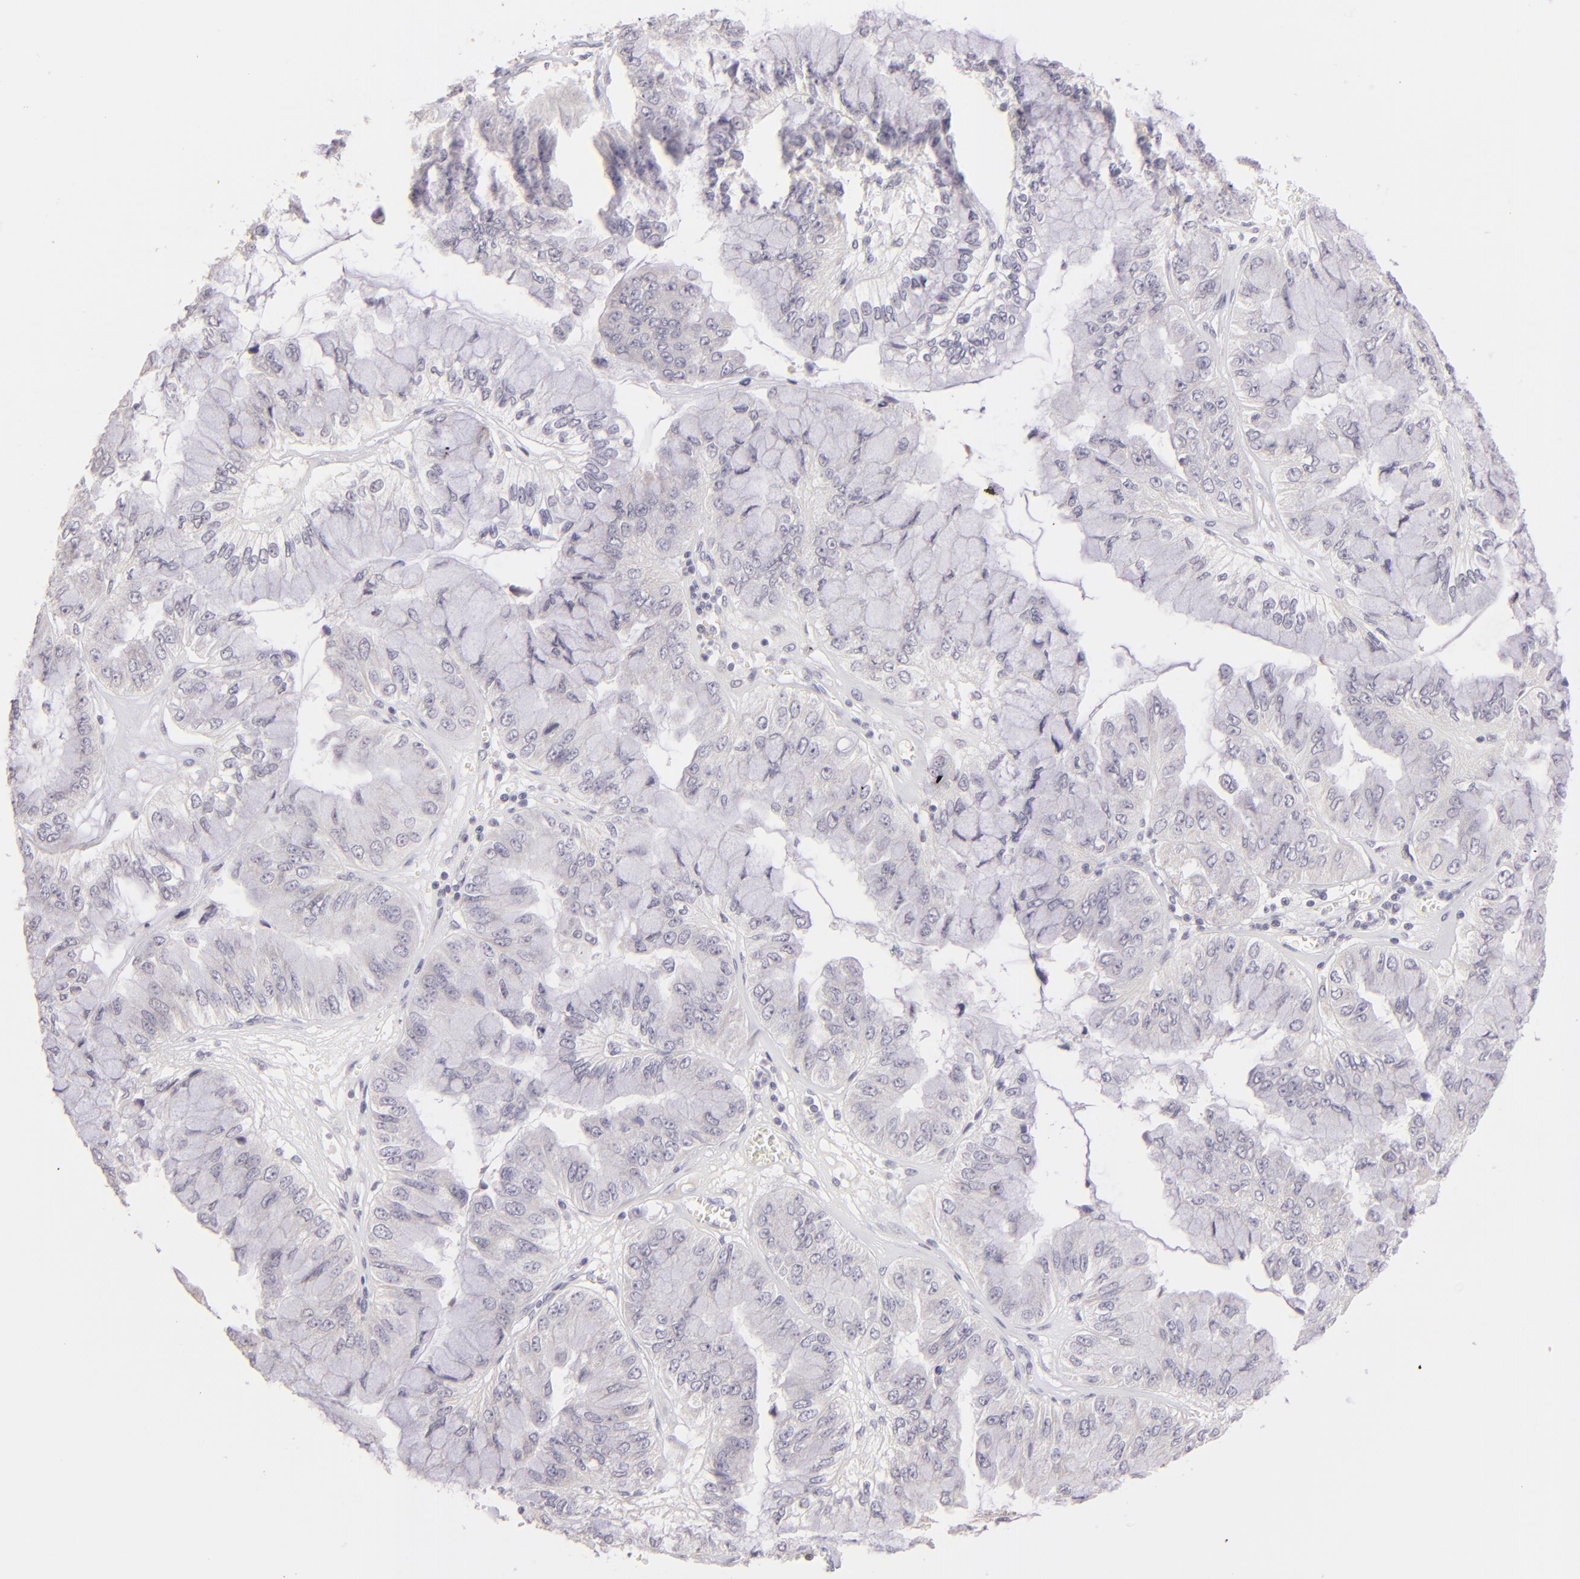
{"staining": {"intensity": "negative", "quantity": "none", "location": "none"}, "tissue": "liver cancer", "cell_type": "Tumor cells", "image_type": "cancer", "snomed": [{"axis": "morphology", "description": "Cholangiocarcinoma"}, {"axis": "topography", "description": "Liver"}], "caption": "Image shows no protein staining in tumor cells of liver cancer tissue.", "gene": "MAGEA1", "patient": {"sex": "female", "age": 79}}